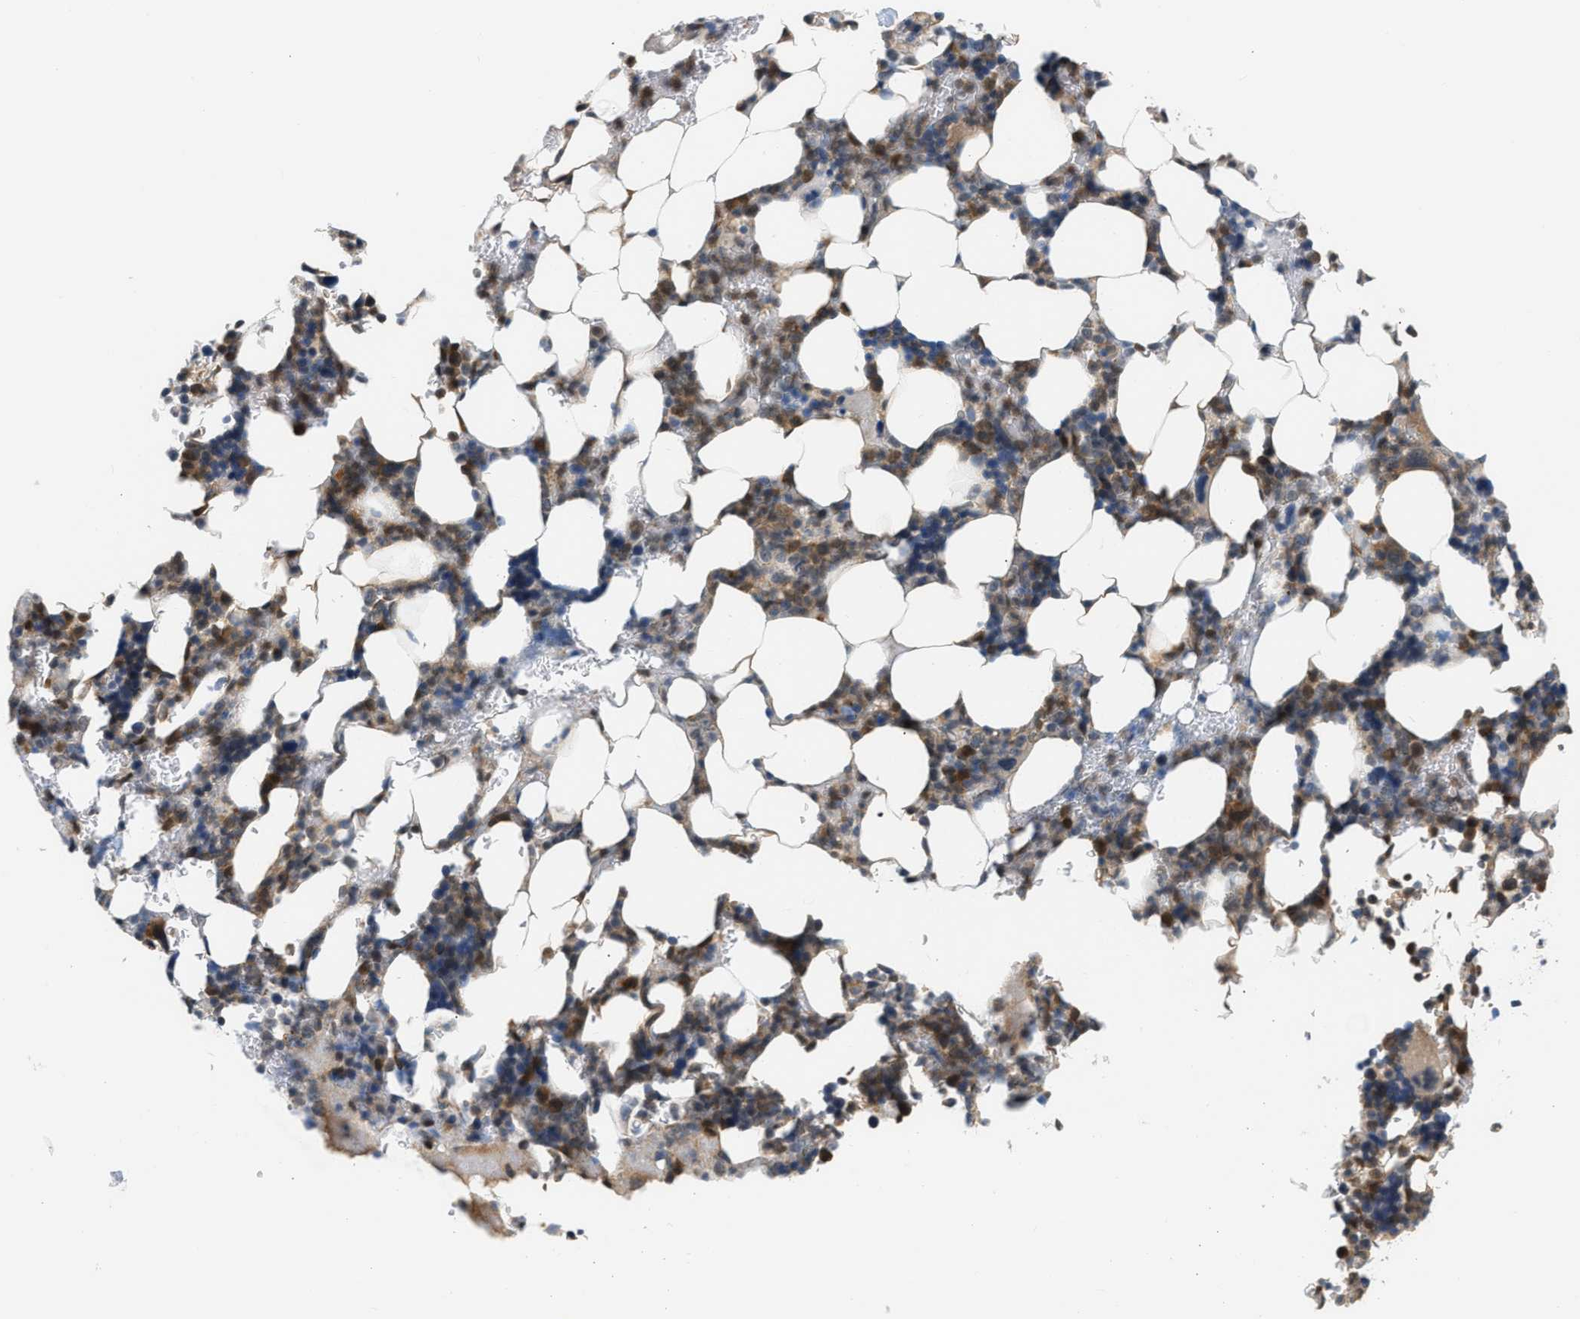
{"staining": {"intensity": "moderate", "quantity": "25%-75%", "location": "cytoplasmic/membranous"}, "tissue": "bone marrow", "cell_type": "Hematopoietic cells", "image_type": "normal", "snomed": [{"axis": "morphology", "description": "Normal tissue, NOS"}, {"axis": "topography", "description": "Bone marrow"}], "caption": "The histopathology image displays staining of benign bone marrow, revealing moderate cytoplasmic/membranous protein positivity (brown color) within hematopoietic cells. The protein of interest is stained brown, and the nuclei are stained in blue (DAB IHC with brightfield microscopy, high magnification).", "gene": "EIF4EBP2", "patient": {"sex": "female", "age": 81}}